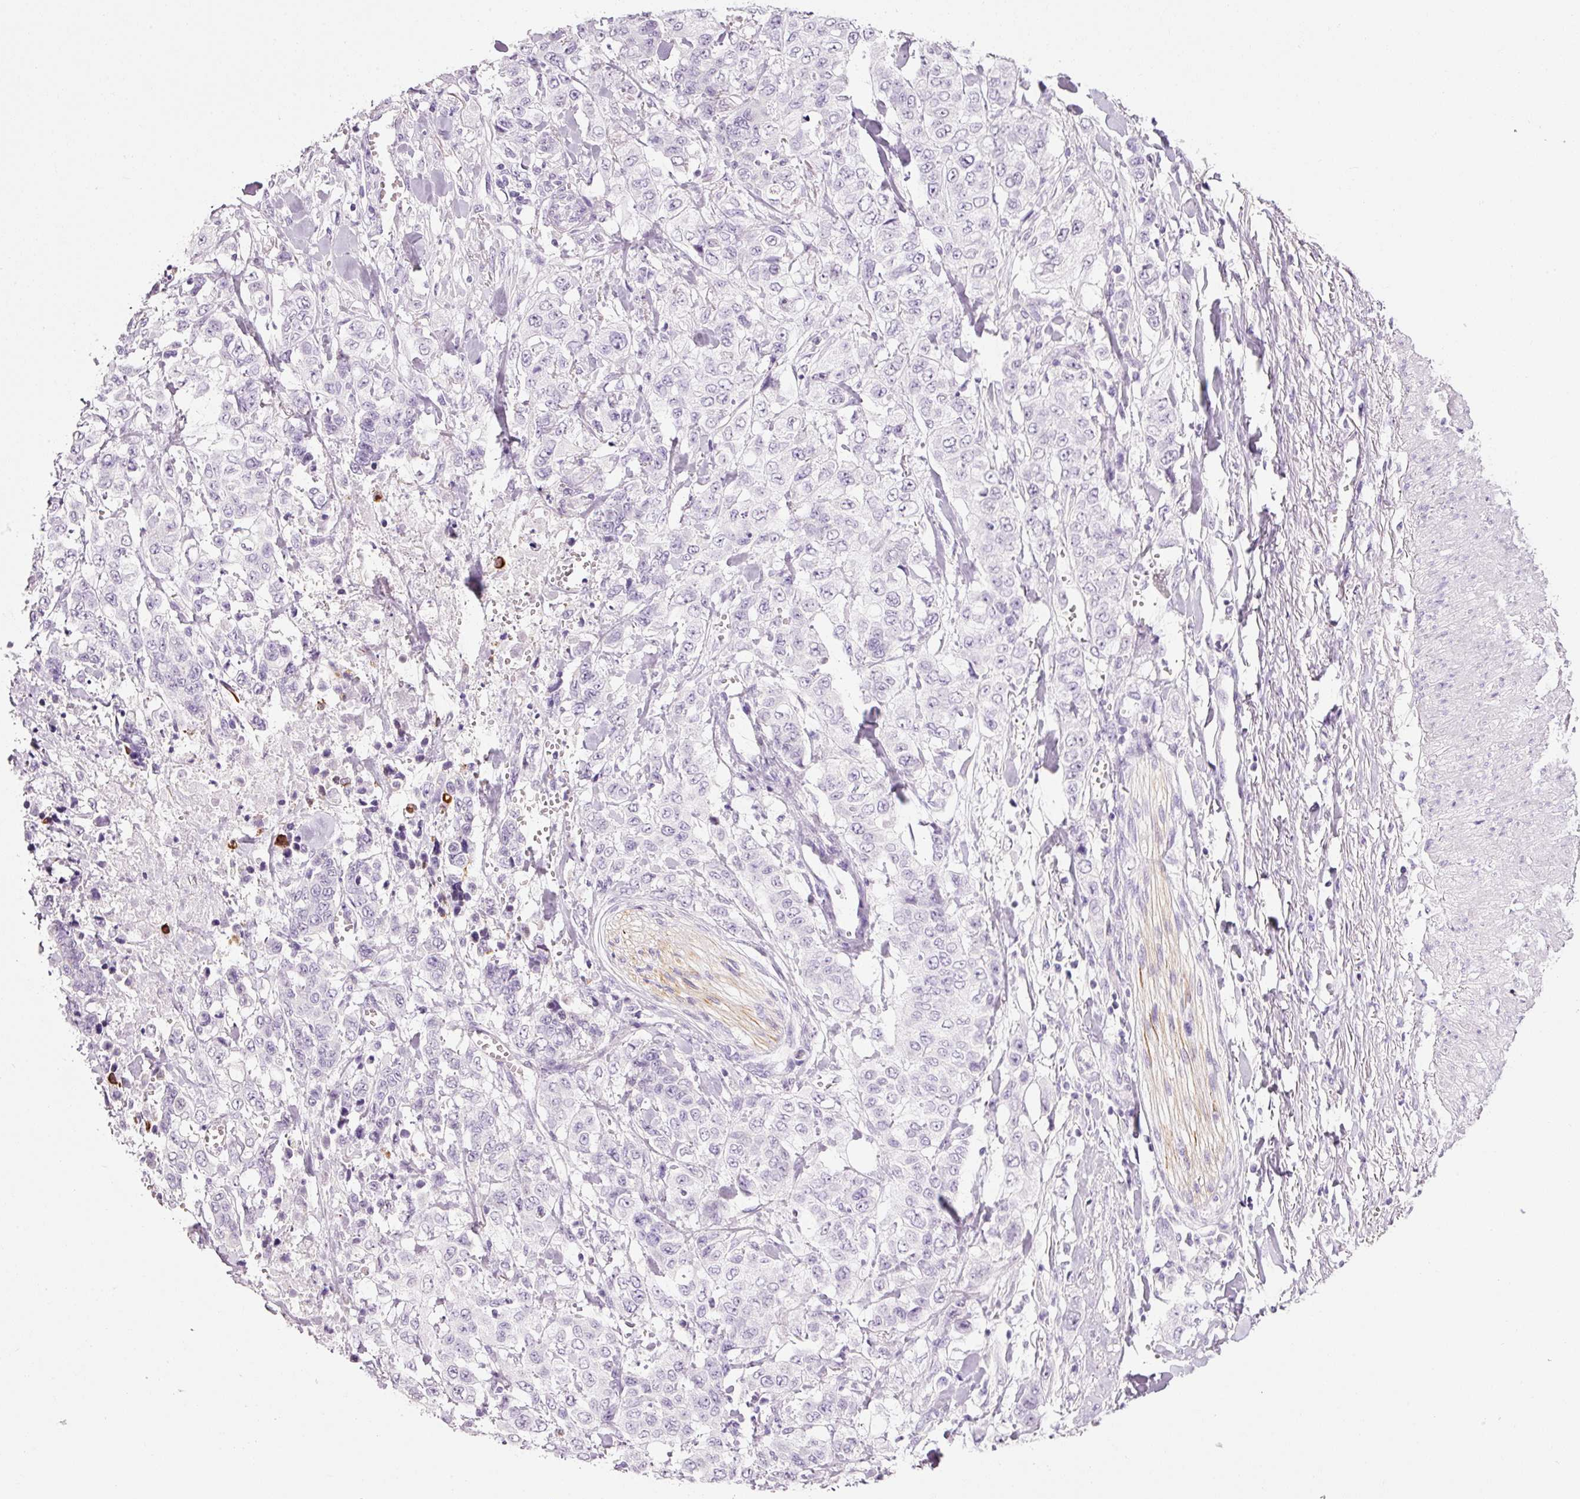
{"staining": {"intensity": "negative", "quantity": "none", "location": "none"}, "tissue": "stomach cancer", "cell_type": "Tumor cells", "image_type": "cancer", "snomed": [{"axis": "morphology", "description": "Adenocarcinoma, NOS"}, {"axis": "topography", "description": "Stomach, upper"}], "caption": "Immunohistochemistry (IHC) histopathology image of neoplastic tissue: stomach cancer (adenocarcinoma) stained with DAB (3,3'-diaminobenzidine) shows no significant protein staining in tumor cells. (DAB (3,3'-diaminobenzidine) immunohistochemistry with hematoxylin counter stain).", "gene": "ANKRD20A1", "patient": {"sex": "male", "age": 62}}